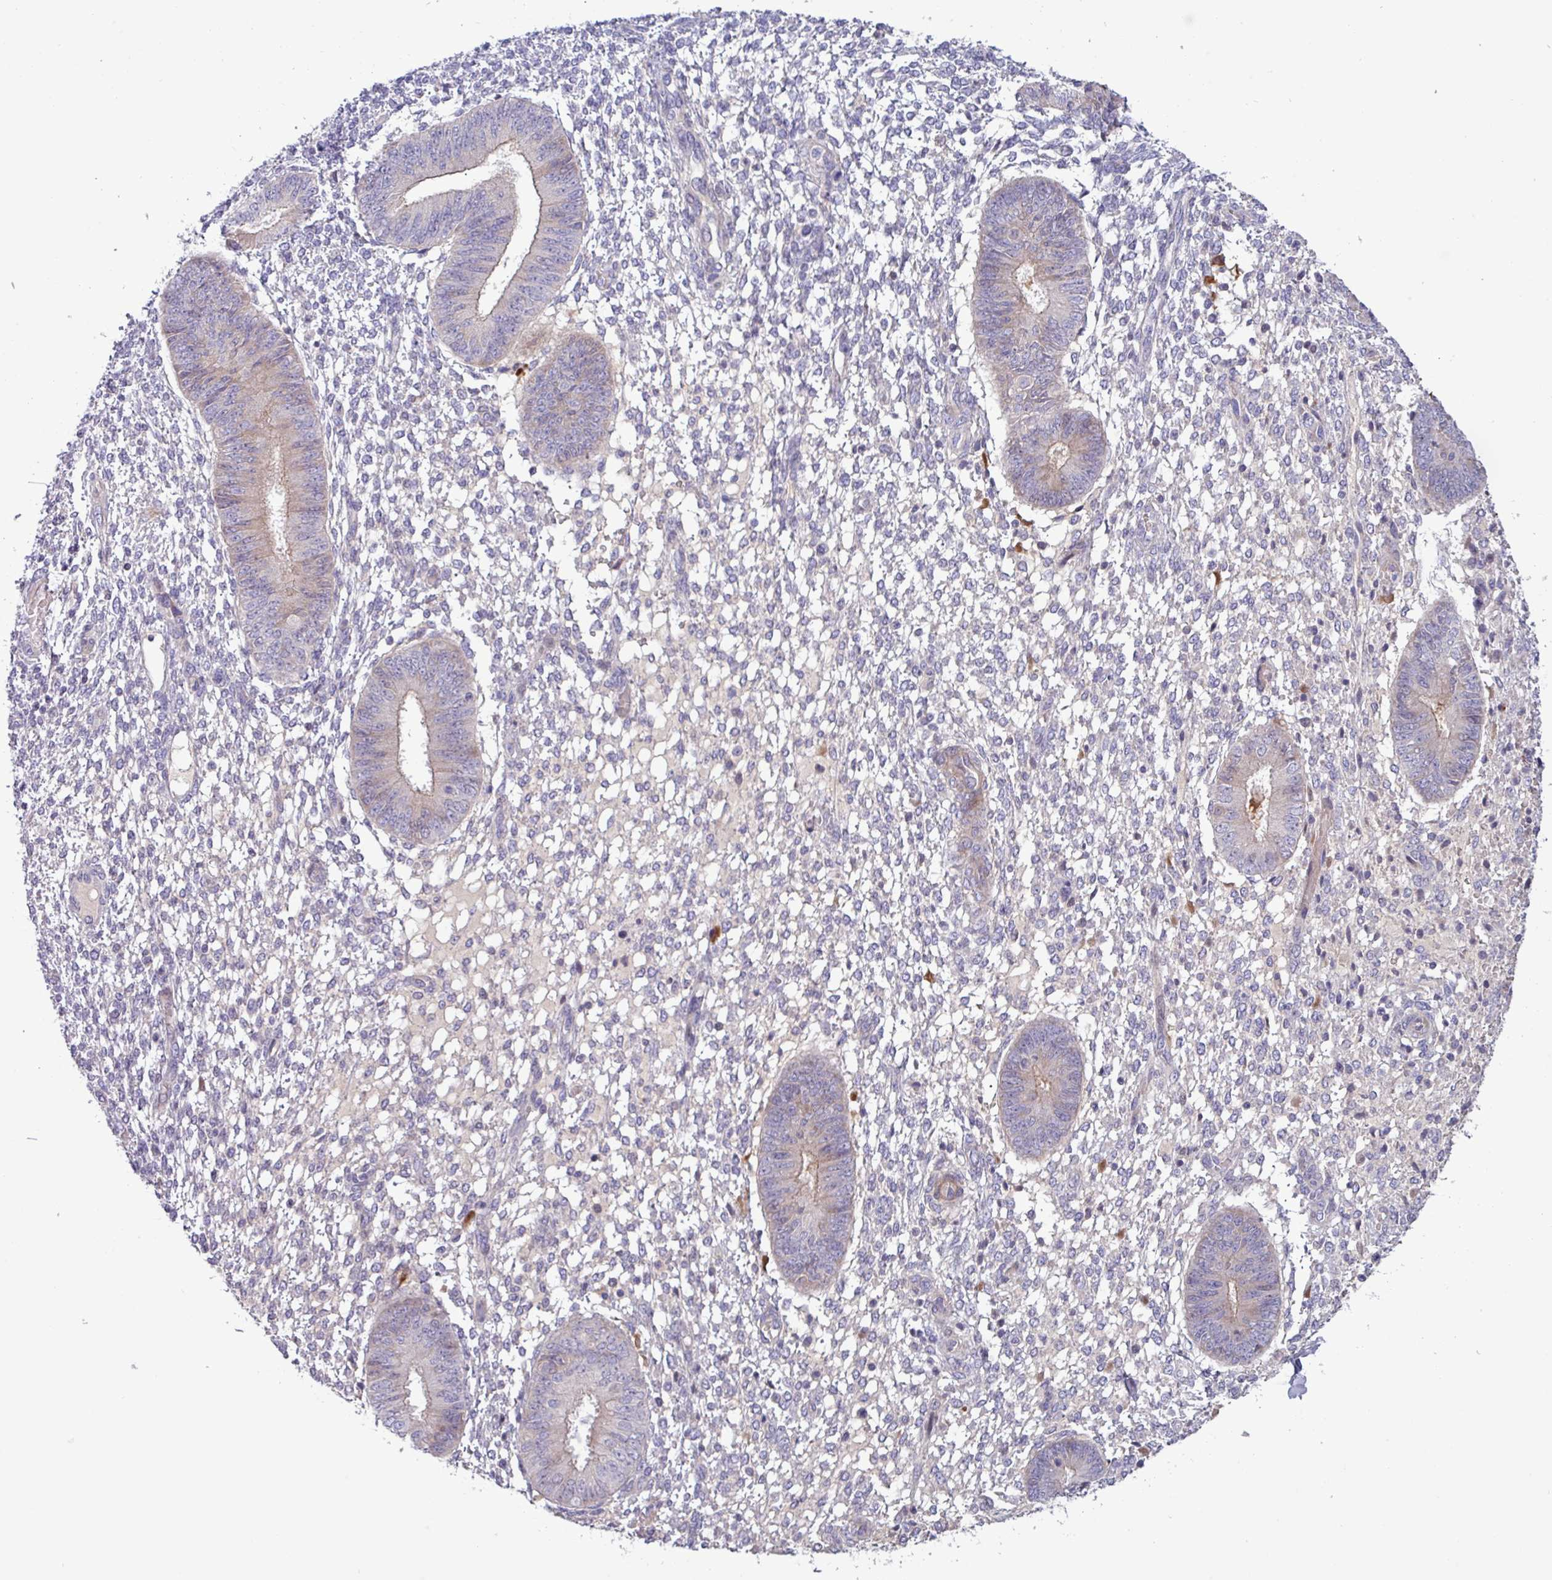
{"staining": {"intensity": "negative", "quantity": "none", "location": "none"}, "tissue": "endometrium", "cell_type": "Cells in endometrial stroma", "image_type": "normal", "snomed": [{"axis": "morphology", "description": "Normal tissue, NOS"}, {"axis": "topography", "description": "Endometrium"}], "caption": "Immunohistochemistry (IHC) histopathology image of benign human endometrium stained for a protein (brown), which demonstrates no positivity in cells in endometrial stroma.", "gene": "TNFSF12", "patient": {"sex": "female", "age": 49}}